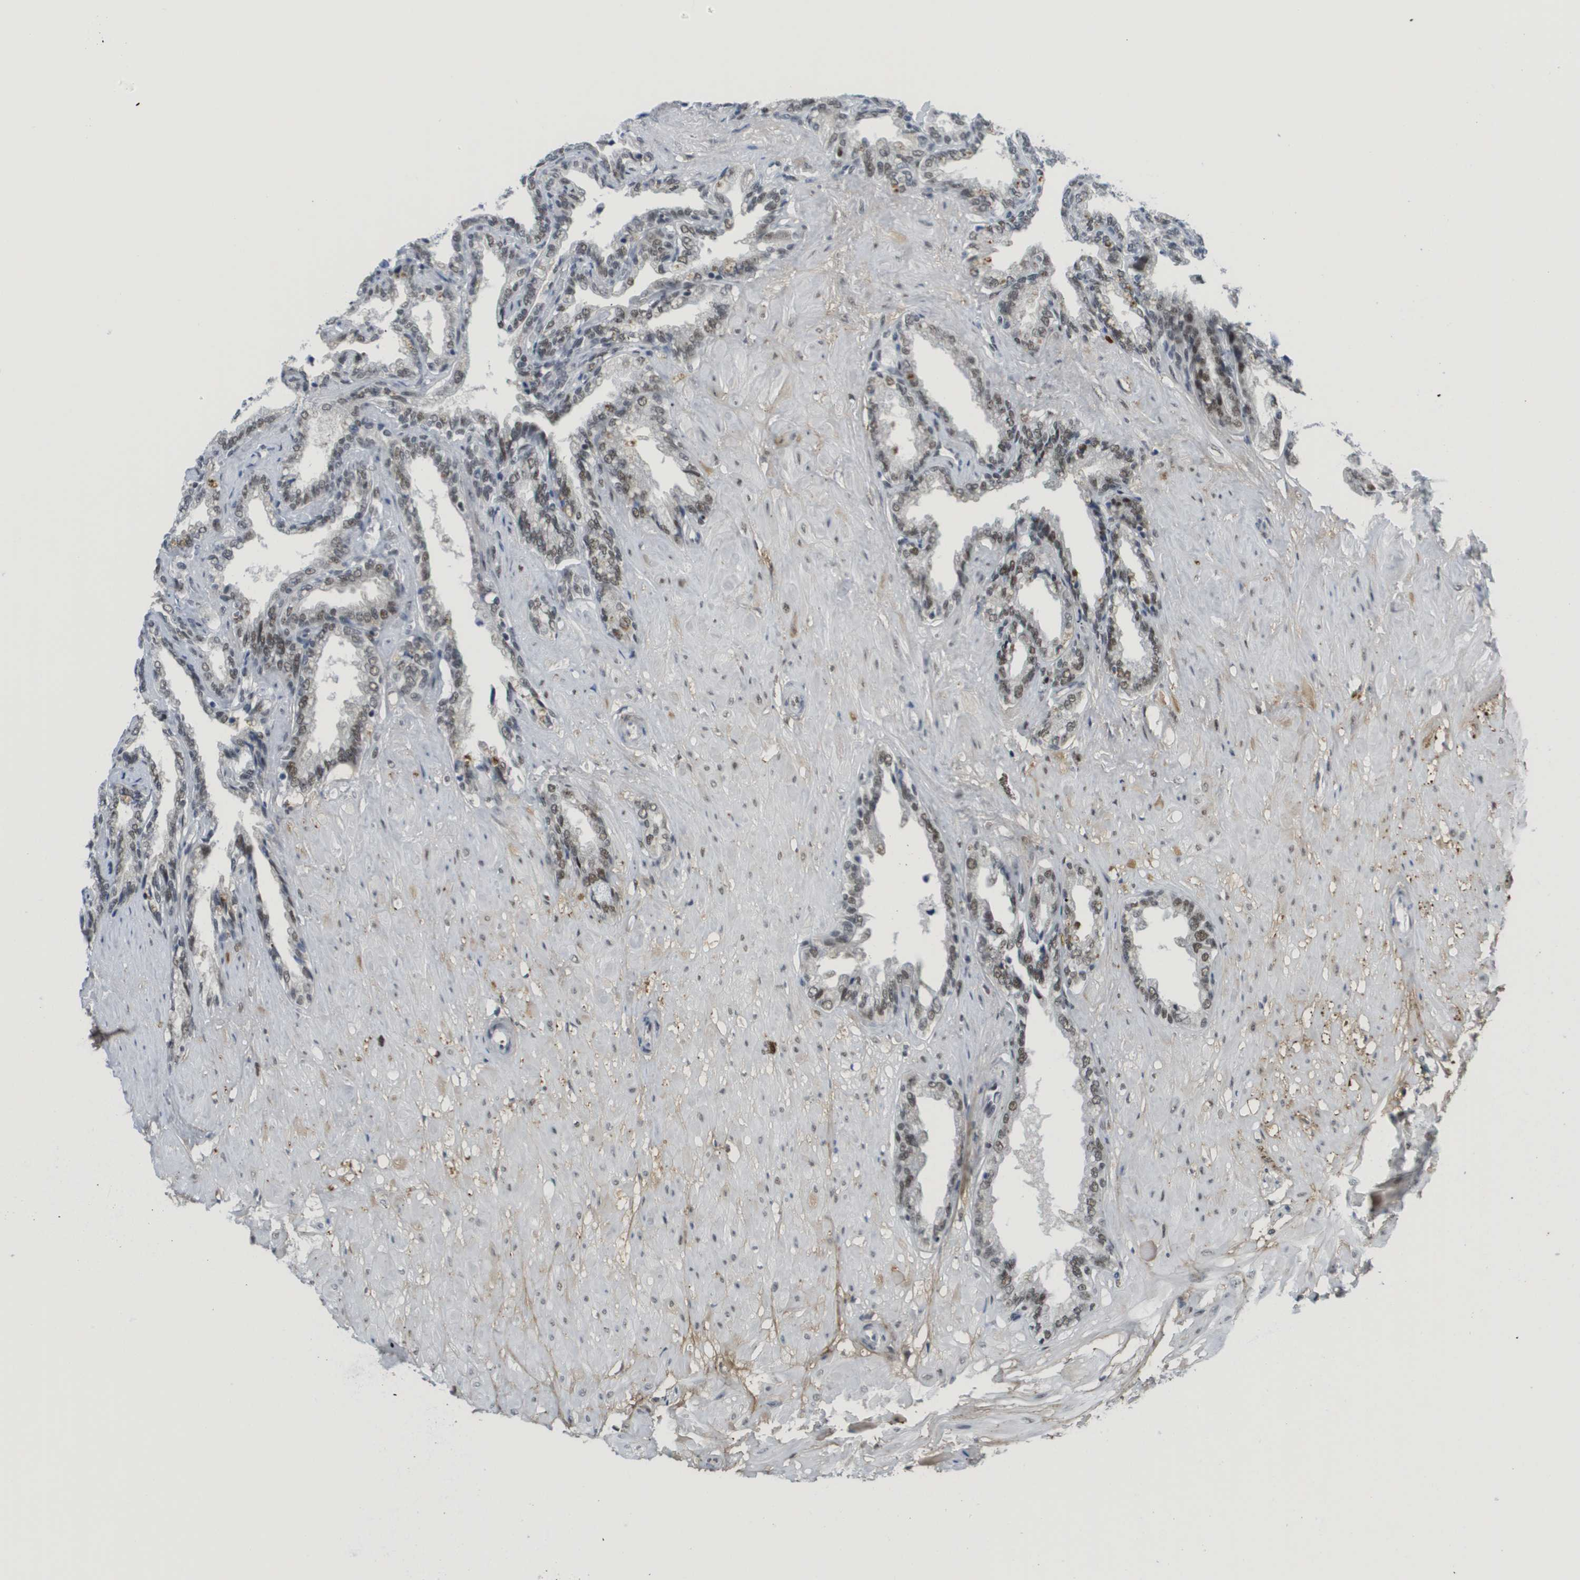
{"staining": {"intensity": "strong", "quantity": ">75%", "location": "nuclear"}, "tissue": "seminal vesicle", "cell_type": "Glandular cells", "image_type": "normal", "snomed": [{"axis": "morphology", "description": "Normal tissue, NOS"}, {"axis": "topography", "description": "Seminal veicle"}], "caption": "Immunohistochemistry of normal seminal vesicle displays high levels of strong nuclear positivity in about >75% of glandular cells.", "gene": "SMARCAD1", "patient": {"sex": "male", "age": 46}}